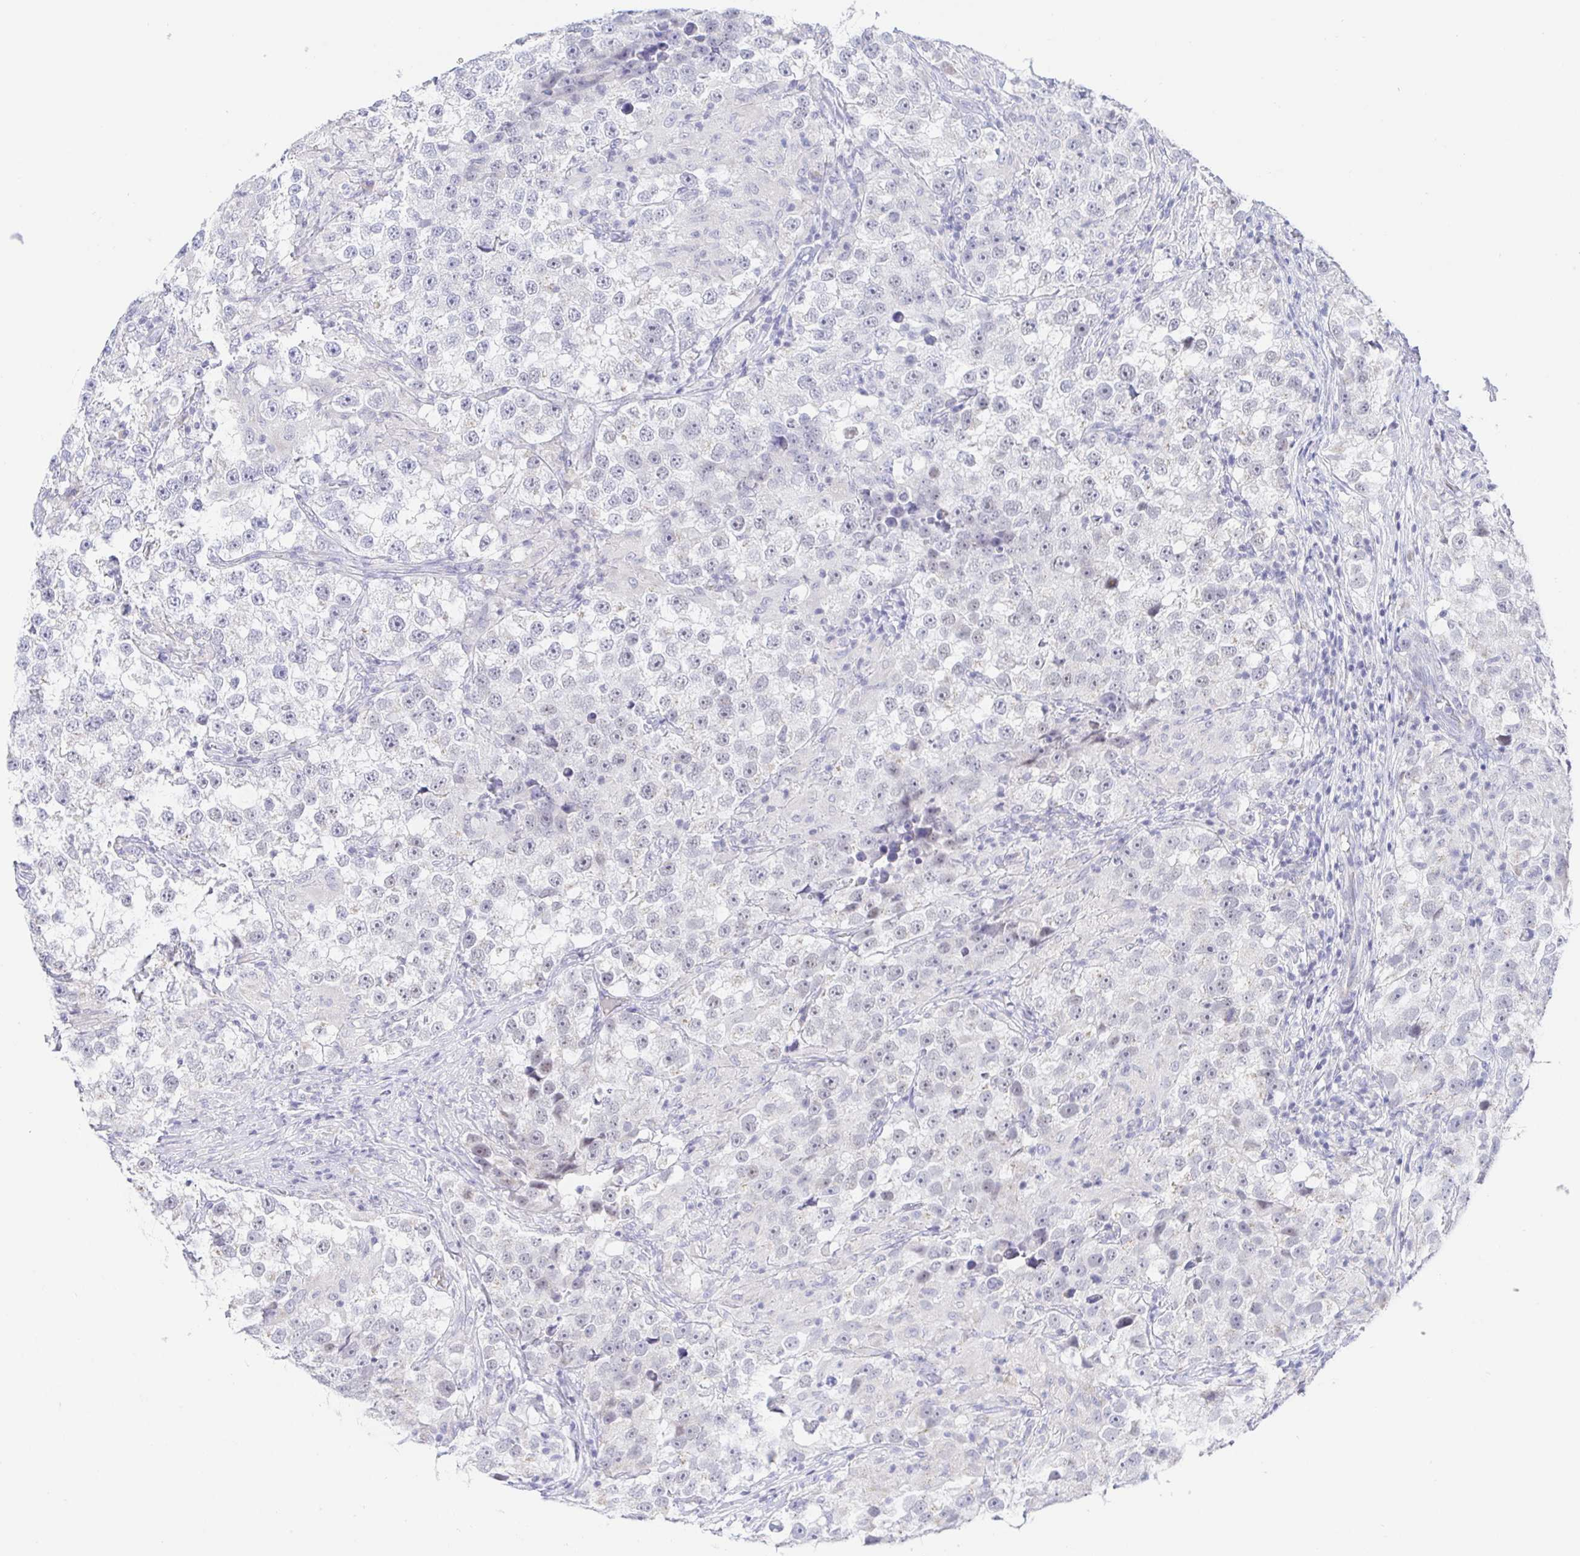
{"staining": {"intensity": "negative", "quantity": "none", "location": "none"}, "tissue": "testis cancer", "cell_type": "Tumor cells", "image_type": "cancer", "snomed": [{"axis": "morphology", "description": "Seminoma, NOS"}, {"axis": "topography", "description": "Testis"}], "caption": "Immunohistochemical staining of testis cancer reveals no significant positivity in tumor cells.", "gene": "SIAH3", "patient": {"sex": "male", "age": 46}}